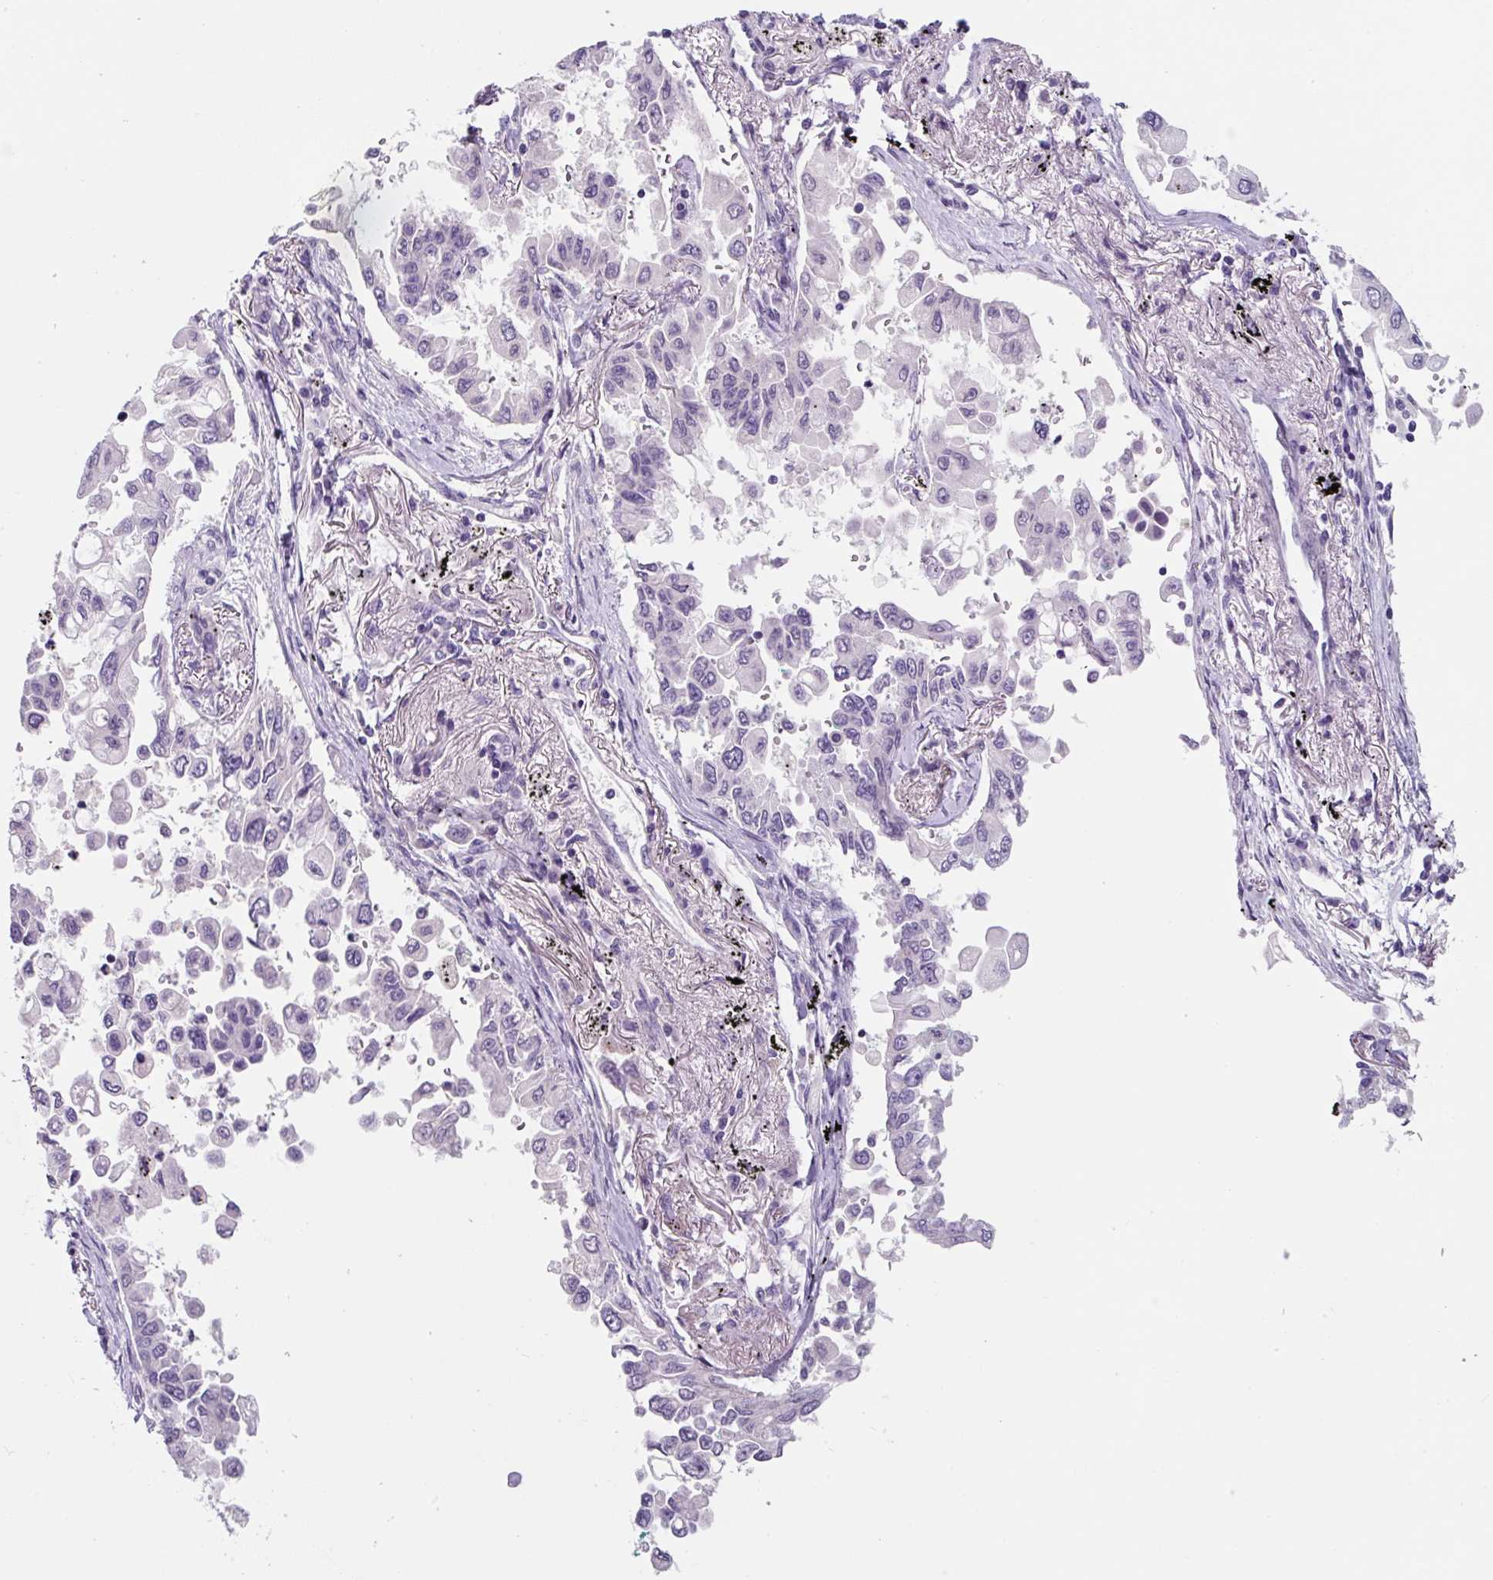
{"staining": {"intensity": "negative", "quantity": "none", "location": "none"}, "tissue": "lung cancer", "cell_type": "Tumor cells", "image_type": "cancer", "snomed": [{"axis": "morphology", "description": "Adenocarcinoma, NOS"}, {"axis": "topography", "description": "Lung"}], "caption": "Tumor cells are negative for brown protein staining in lung cancer (adenocarcinoma).", "gene": "SYP", "patient": {"sex": "female", "age": 67}}